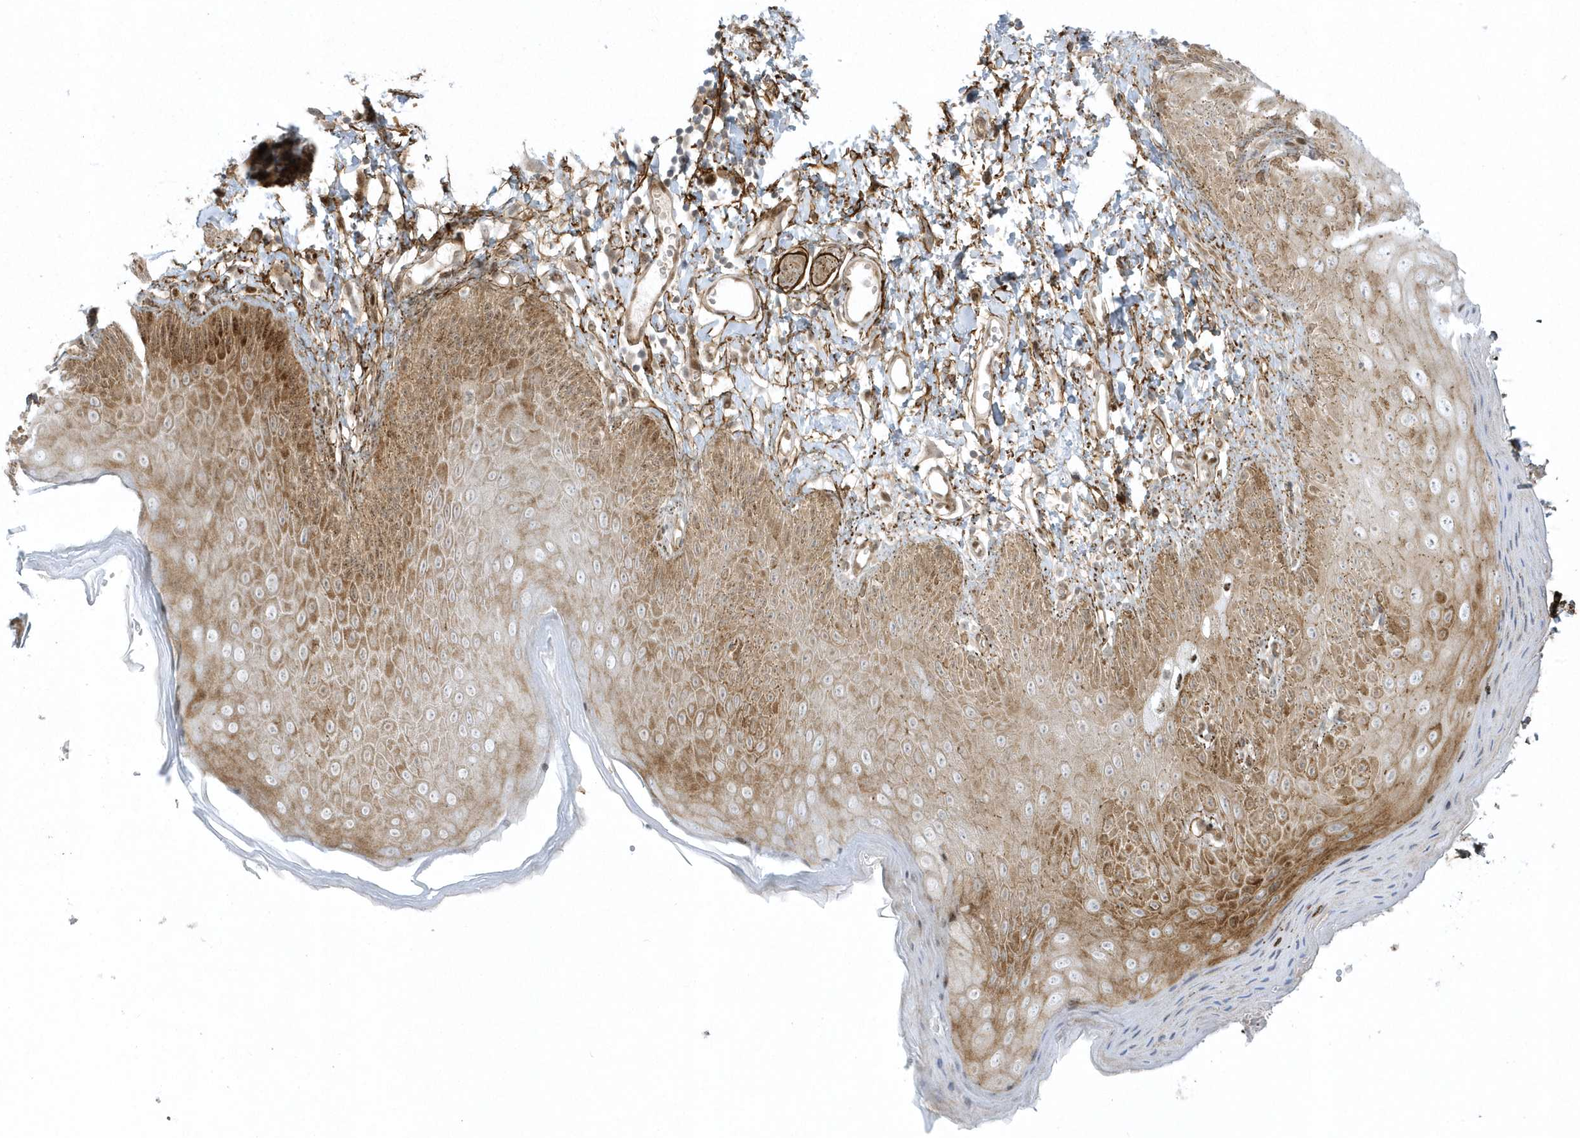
{"staining": {"intensity": "moderate", "quantity": ">75%", "location": "cytoplasmic/membranous"}, "tissue": "skin", "cell_type": "Epidermal cells", "image_type": "normal", "snomed": [{"axis": "morphology", "description": "Normal tissue, NOS"}, {"axis": "topography", "description": "Anal"}], "caption": "This histopathology image displays immunohistochemistry staining of normal skin, with medium moderate cytoplasmic/membranous positivity in about >75% of epidermal cells.", "gene": "MASP2", "patient": {"sex": "male", "age": 44}}